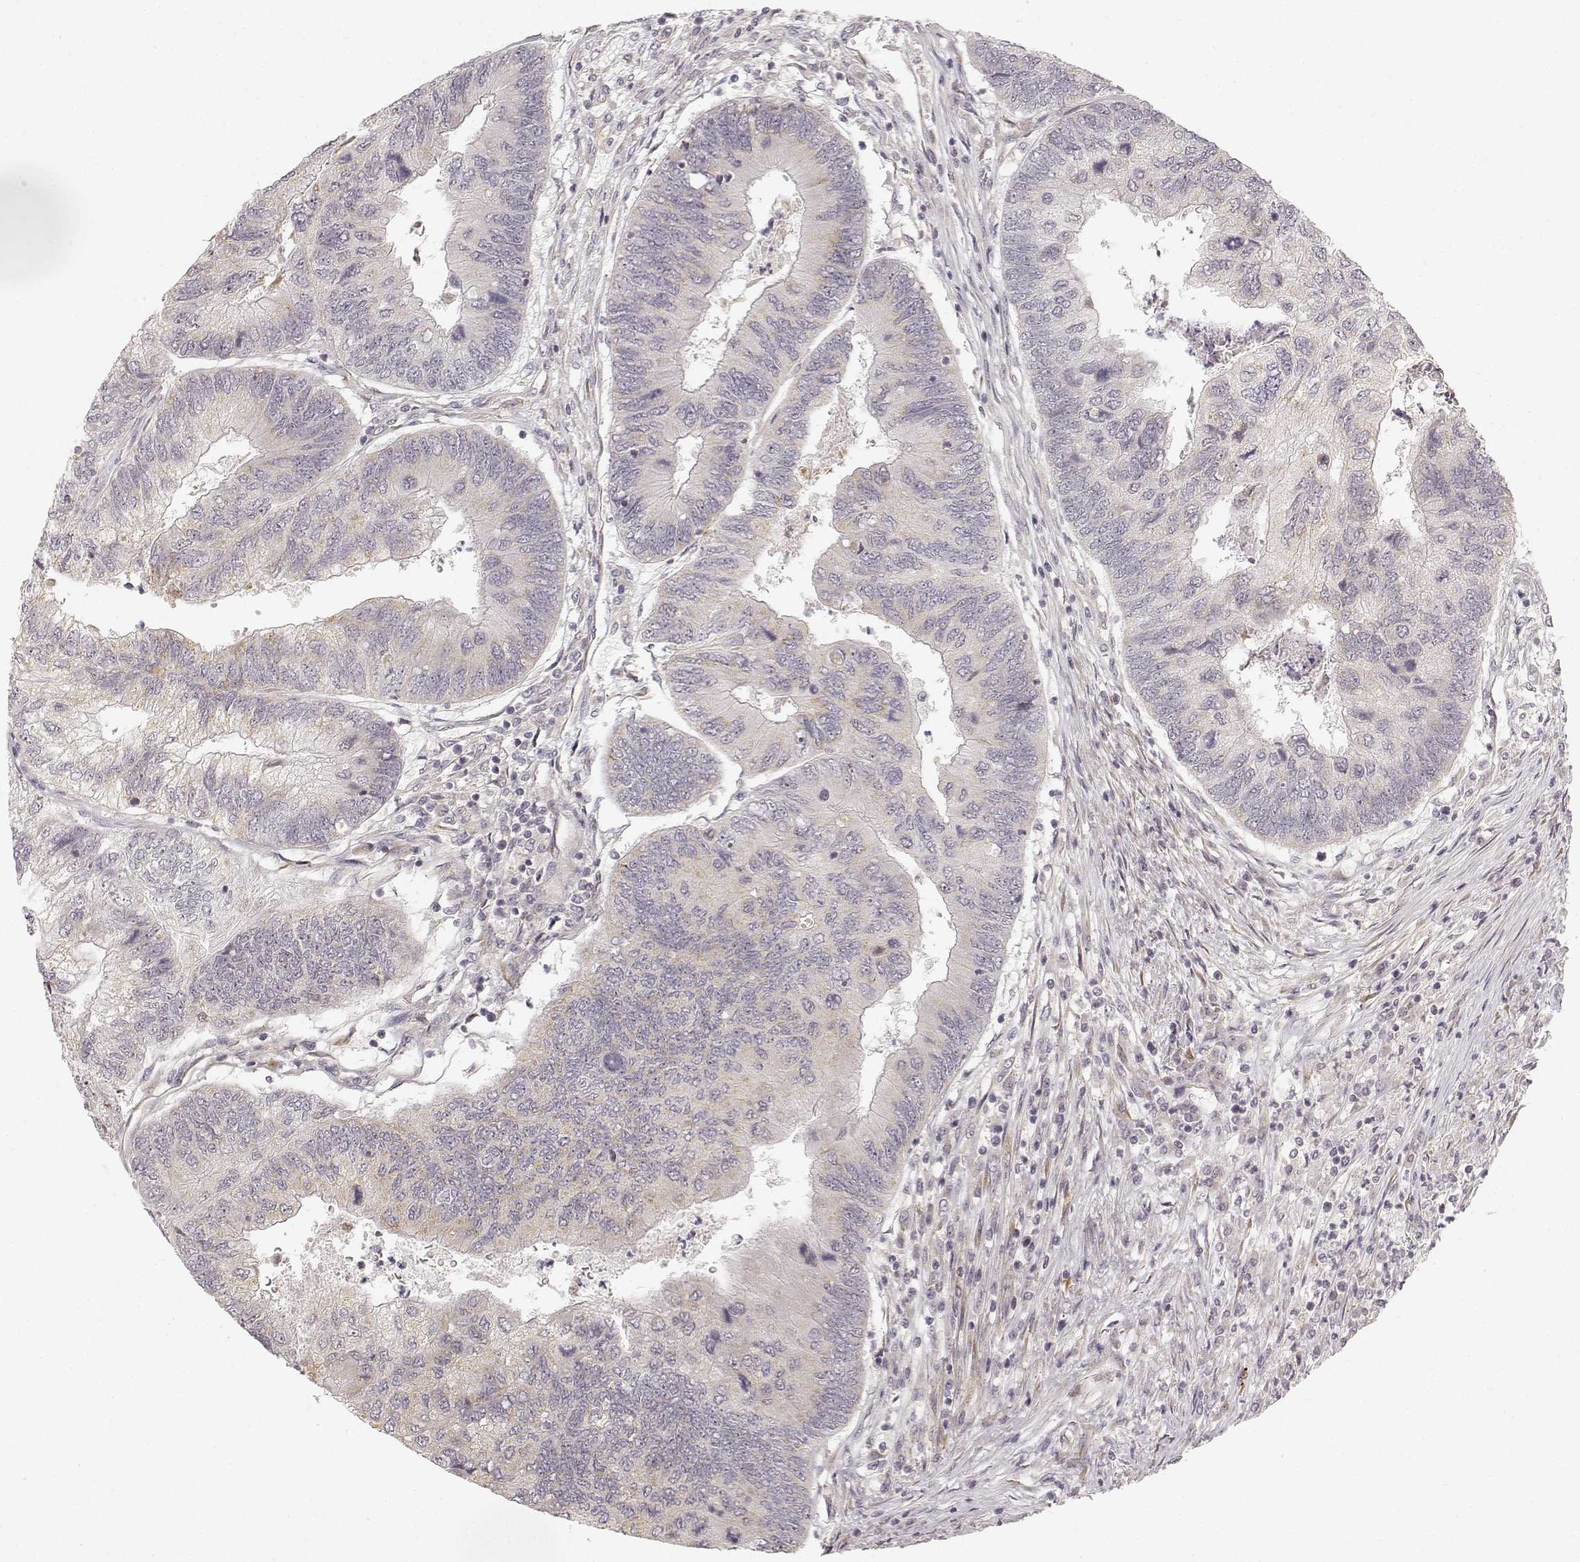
{"staining": {"intensity": "weak", "quantity": "<25%", "location": "cytoplasmic/membranous"}, "tissue": "colorectal cancer", "cell_type": "Tumor cells", "image_type": "cancer", "snomed": [{"axis": "morphology", "description": "Adenocarcinoma, NOS"}, {"axis": "topography", "description": "Colon"}], "caption": "The image demonstrates no staining of tumor cells in colorectal cancer.", "gene": "MED12L", "patient": {"sex": "female", "age": 67}}